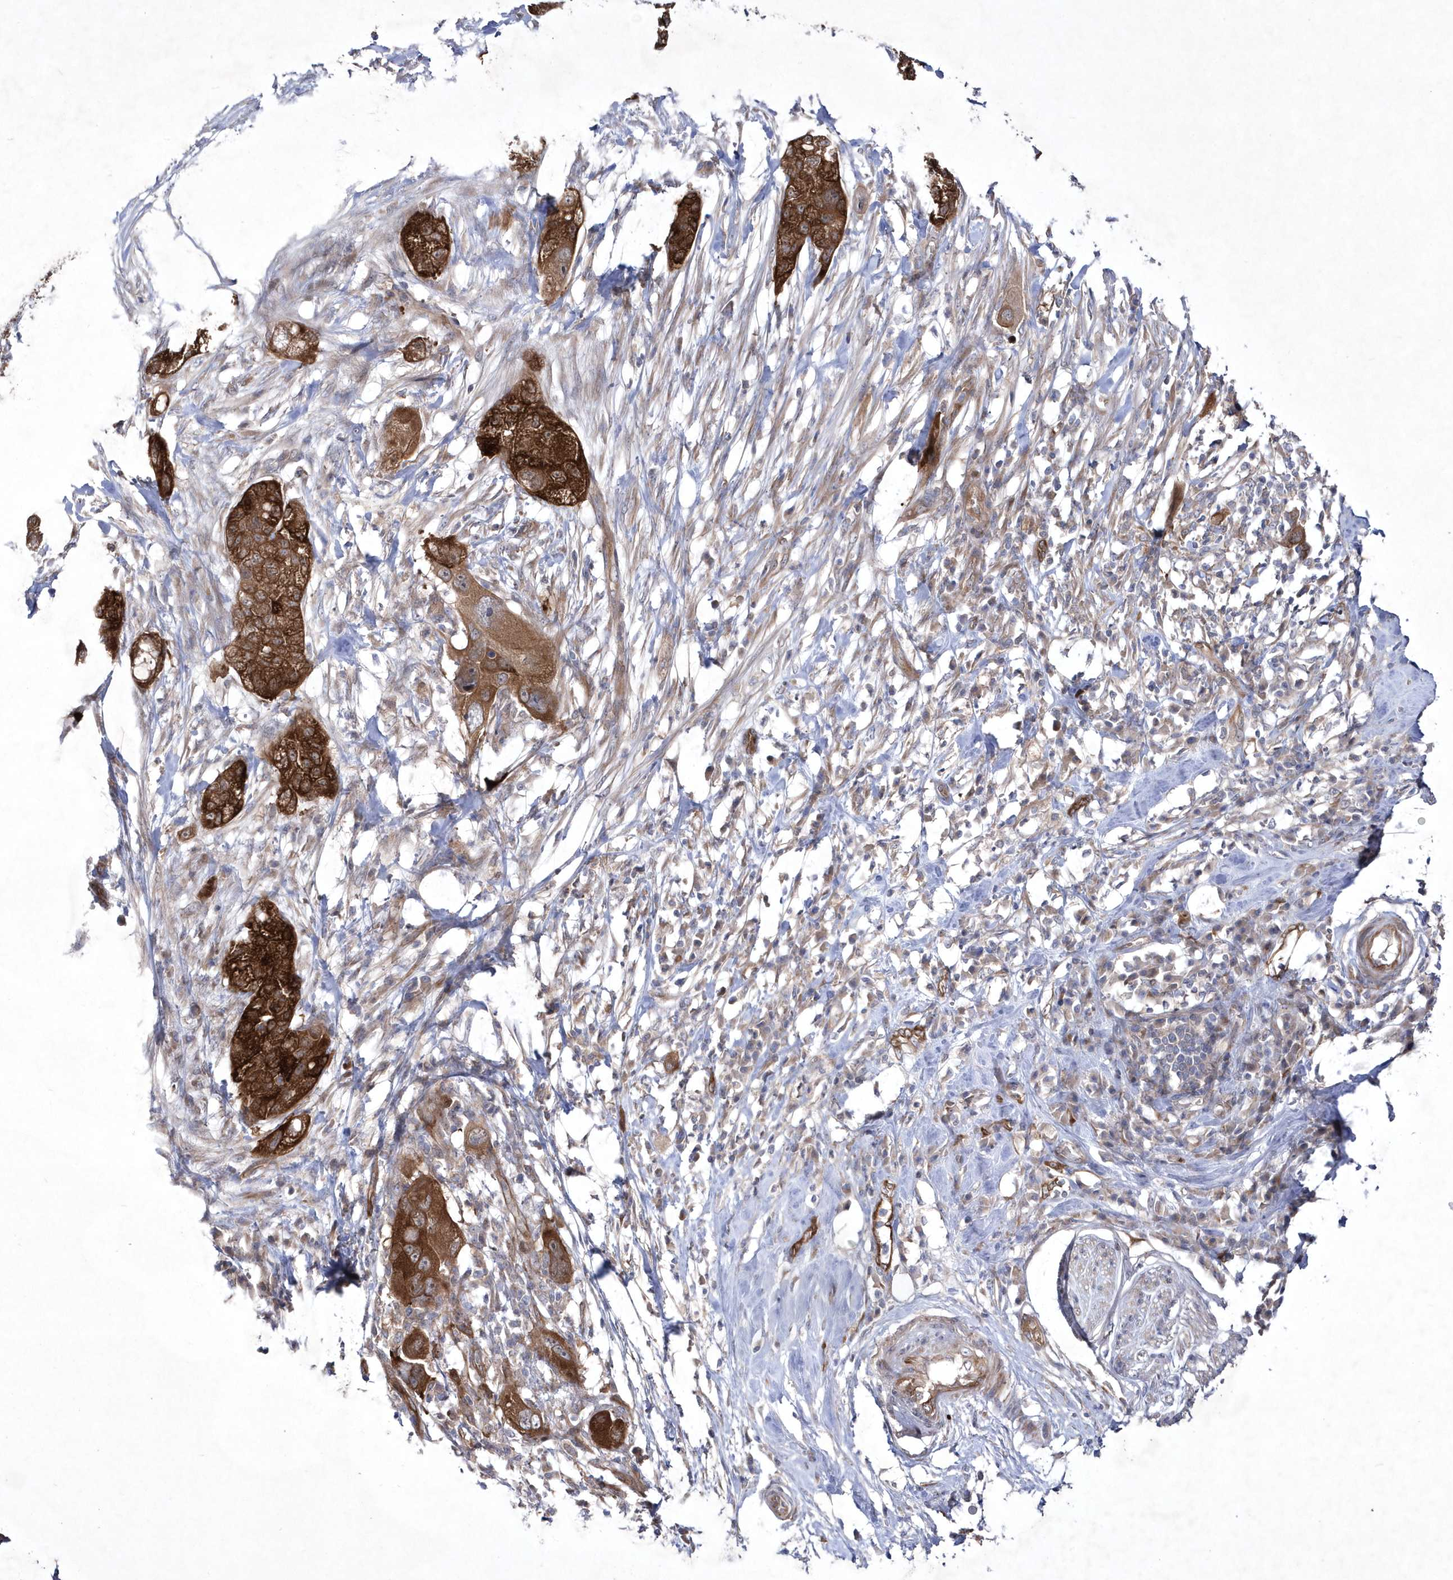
{"staining": {"intensity": "strong", "quantity": ">75%", "location": "cytoplasmic/membranous"}, "tissue": "pancreatic cancer", "cell_type": "Tumor cells", "image_type": "cancer", "snomed": [{"axis": "morphology", "description": "Adenocarcinoma, NOS"}, {"axis": "topography", "description": "Pancreas"}], "caption": "Adenocarcinoma (pancreatic) stained with DAB (3,3'-diaminobenzidine) IHC demonstrates high levels of strong cytoplasmic/membranous staining in approximately >75% of tumor cells.", "gene": "DSPP", "patient": {"sex": "female", "age": 78}}